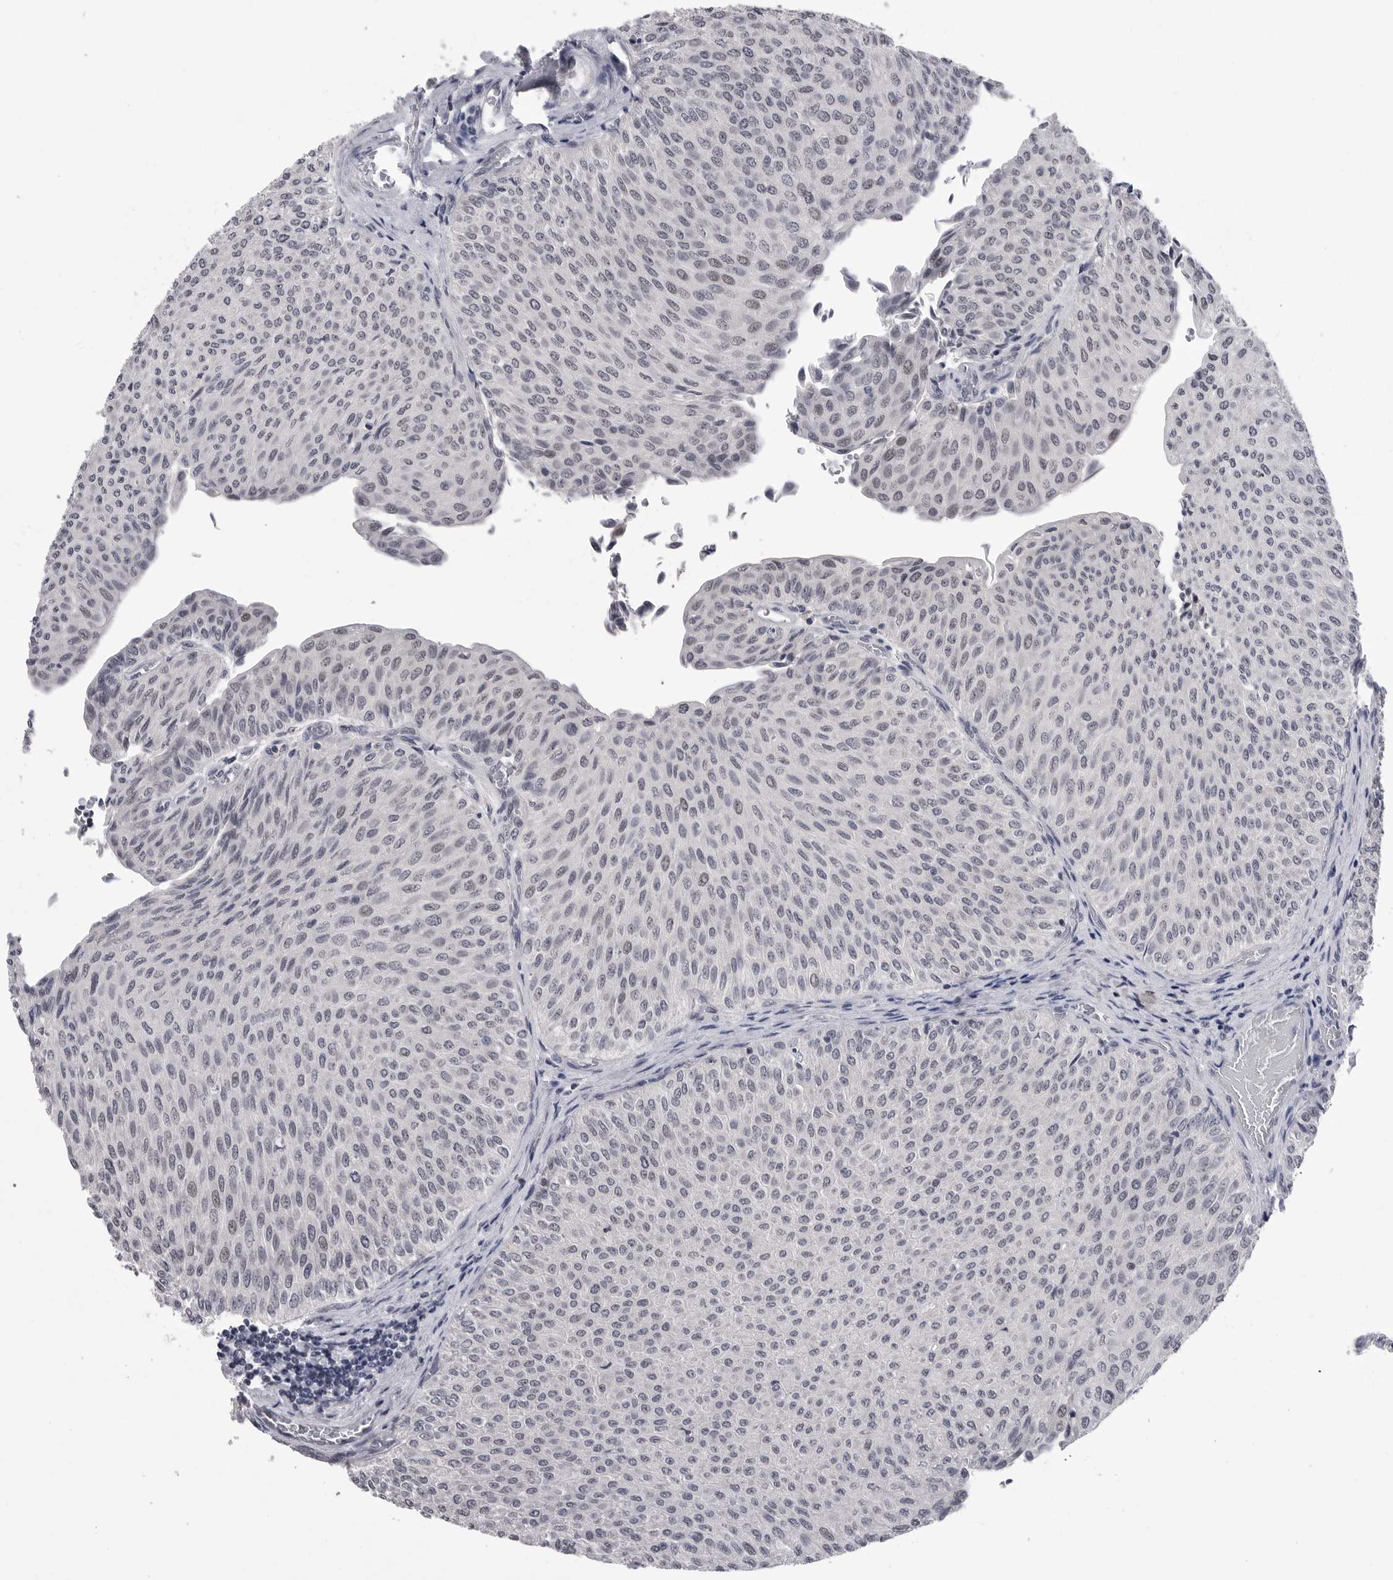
{"staining": {"intensity": "negative", "quantity": "none", "location": "none"}, "tissue": "urothelial cancer", "cell_type": "Tumor cells", "image_type": "cancer", "snomed": [{"axis": "morphology", "description": "Urothelial carcinoma, Low grade"}, {"axis": "topography", "description": "Urinary bladder"}], "caption": "Immunohistochemical staining of human urothelial cancer reveals no significant staining in tumor cells.", "gene": "DLG2", "patient": {"sex": "male", "age": 78}}